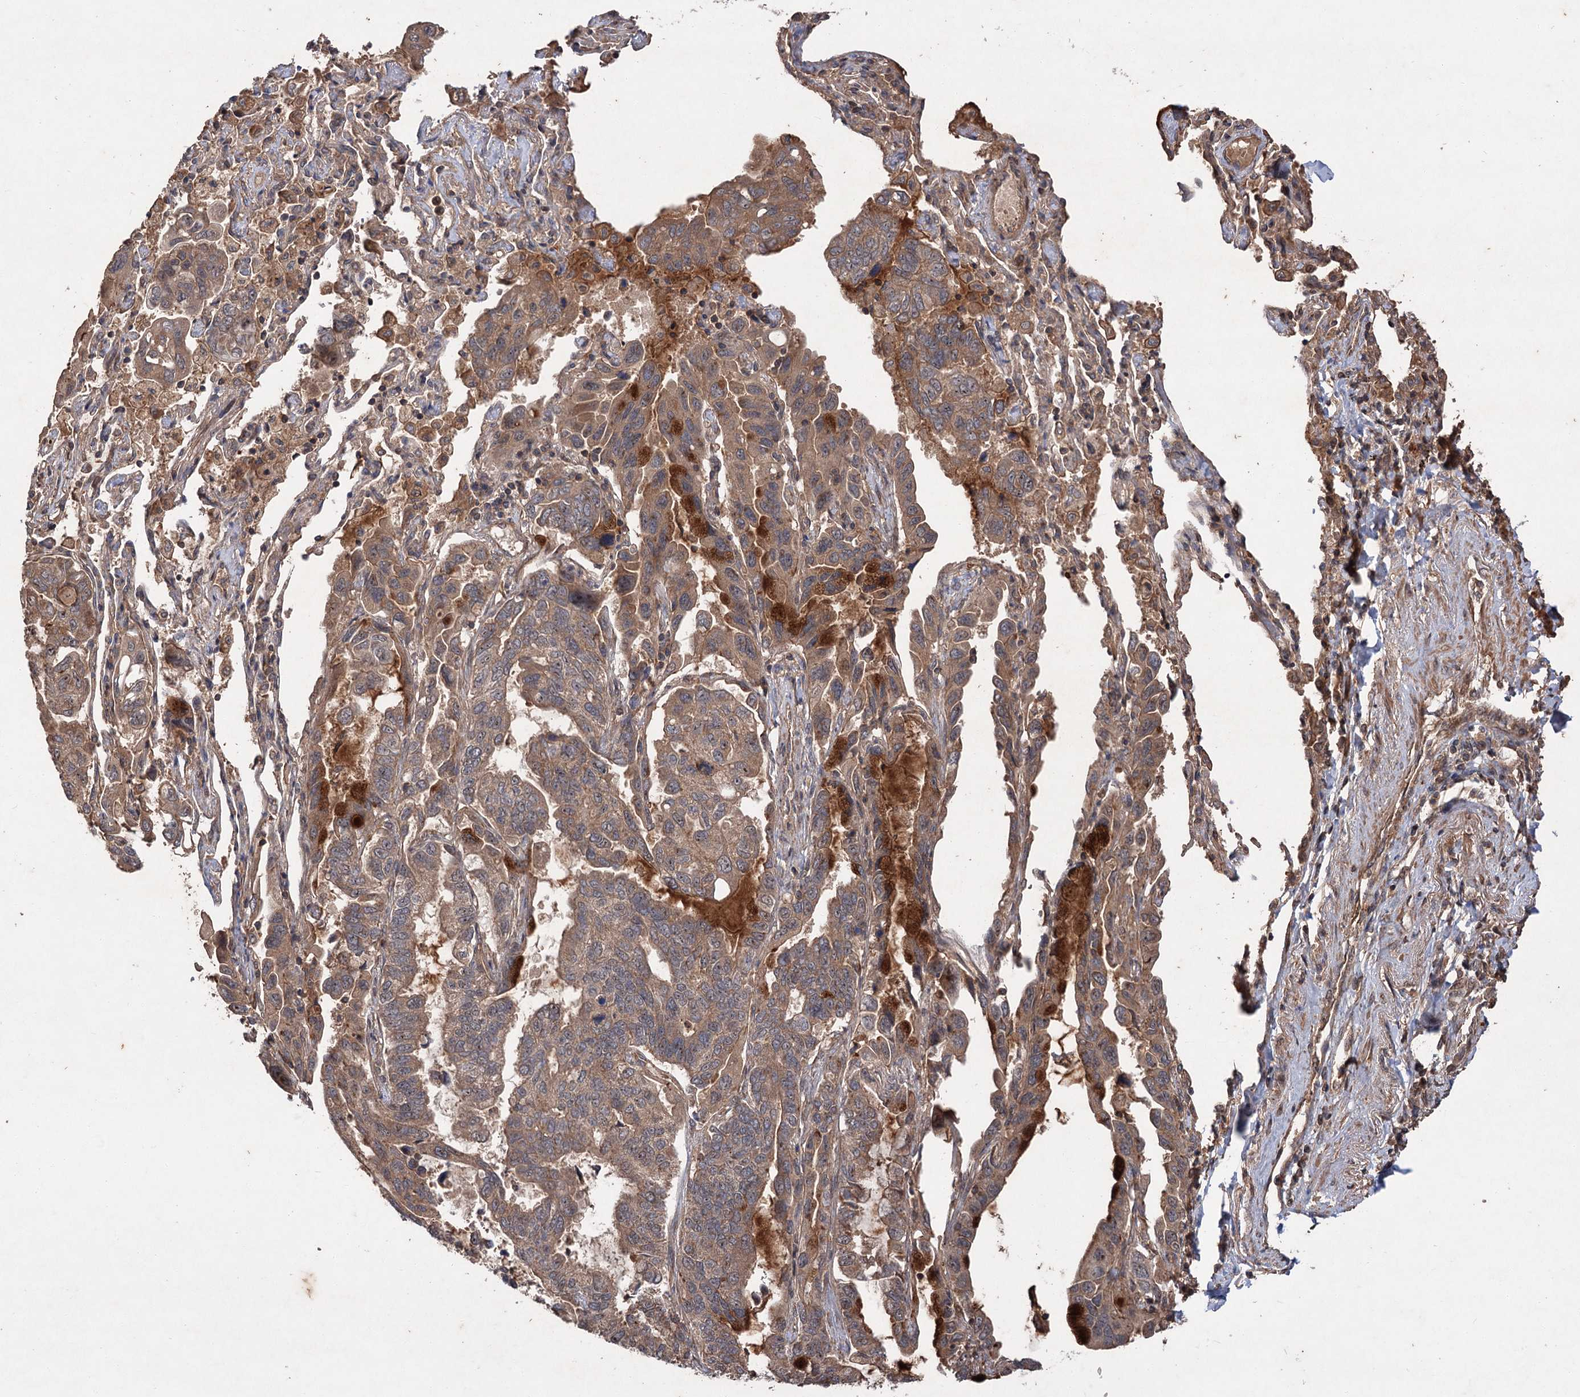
{"staining": {"intensity": "moderate", "quantity": ">75%", "location": "cytoplasmic/membranous"}, "tissue": "lung cancer", "cell_type": "Tumor cells", "image_type": "cancer", "snomed": [{"axis": "morphology", "description": "Adenocarcinoma, NOS"}, {"axis": "topography", "description": "Lung"}], "caption": "The immunohistochemical stain shows moderate cytoplasmic/membranous expression in tumor cells of adenocarcinoma (lung) tissue.", "gene": "ADK", "patient": {"sex": "male", "age": 64}}